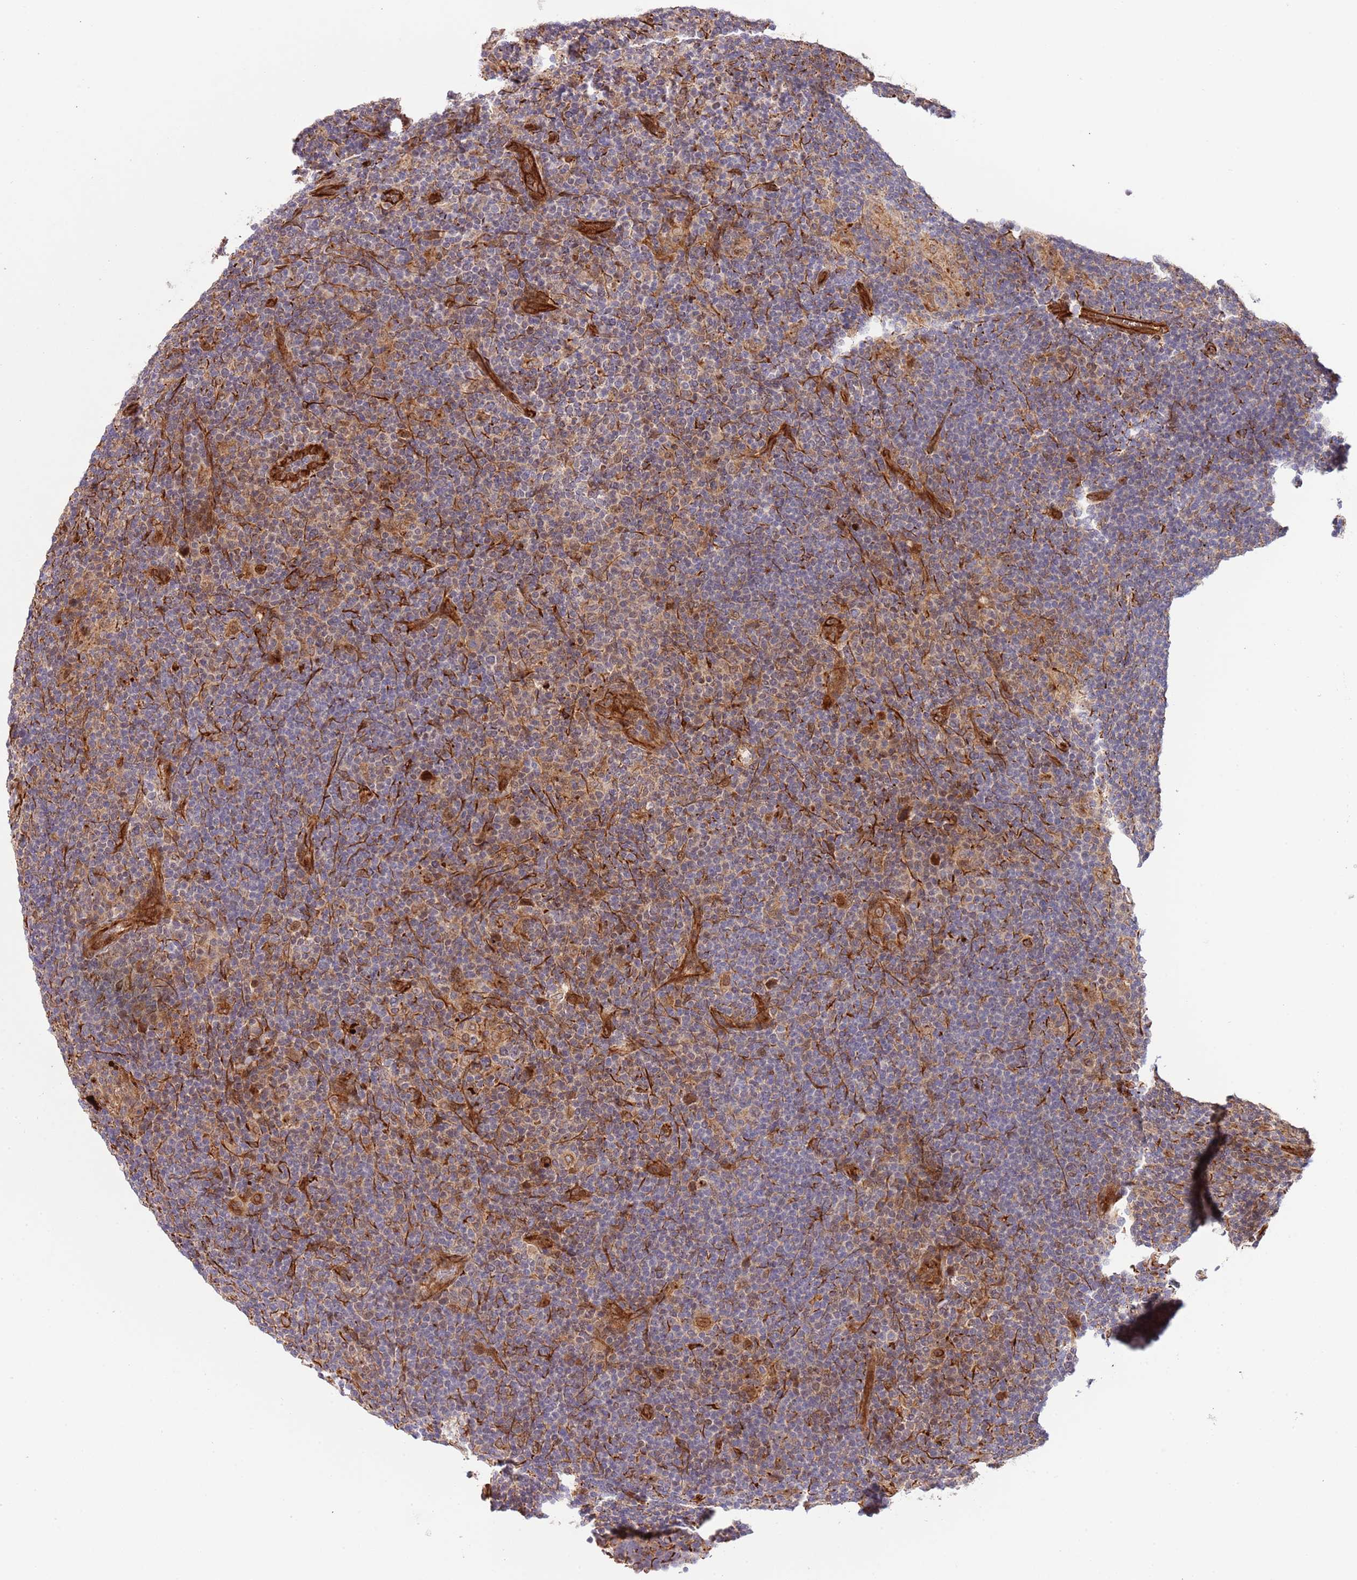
{"staining": {"intensity": "weak", "quantity": "25%-75%", "location": "cytoplasmic/membranous"}, "tissue": "lymphoma", "cell_type": "Tumor cells", "image_type": "cancer", "snomed": [{"axis": "morphology", "description": "Hodgkin's disease, NOS"}, {"axis": "topography", "description": "Lymph node"}], "caption": "DAB (3,3'-diaminobenzidine) immunohistochemical staining of human Hodgkin's disease exhibits weak cytoplasmic/membranous protein positivity in approximately 25%-75% of tumor cells. Using DAB (3,3'-diaminobenzidine) (brown) and hematoxylin (blue) stains, captured at high magnification using brightfield microscopy.", "gene": "NEK3", "patient": {"sex": "female", "age": 57}}